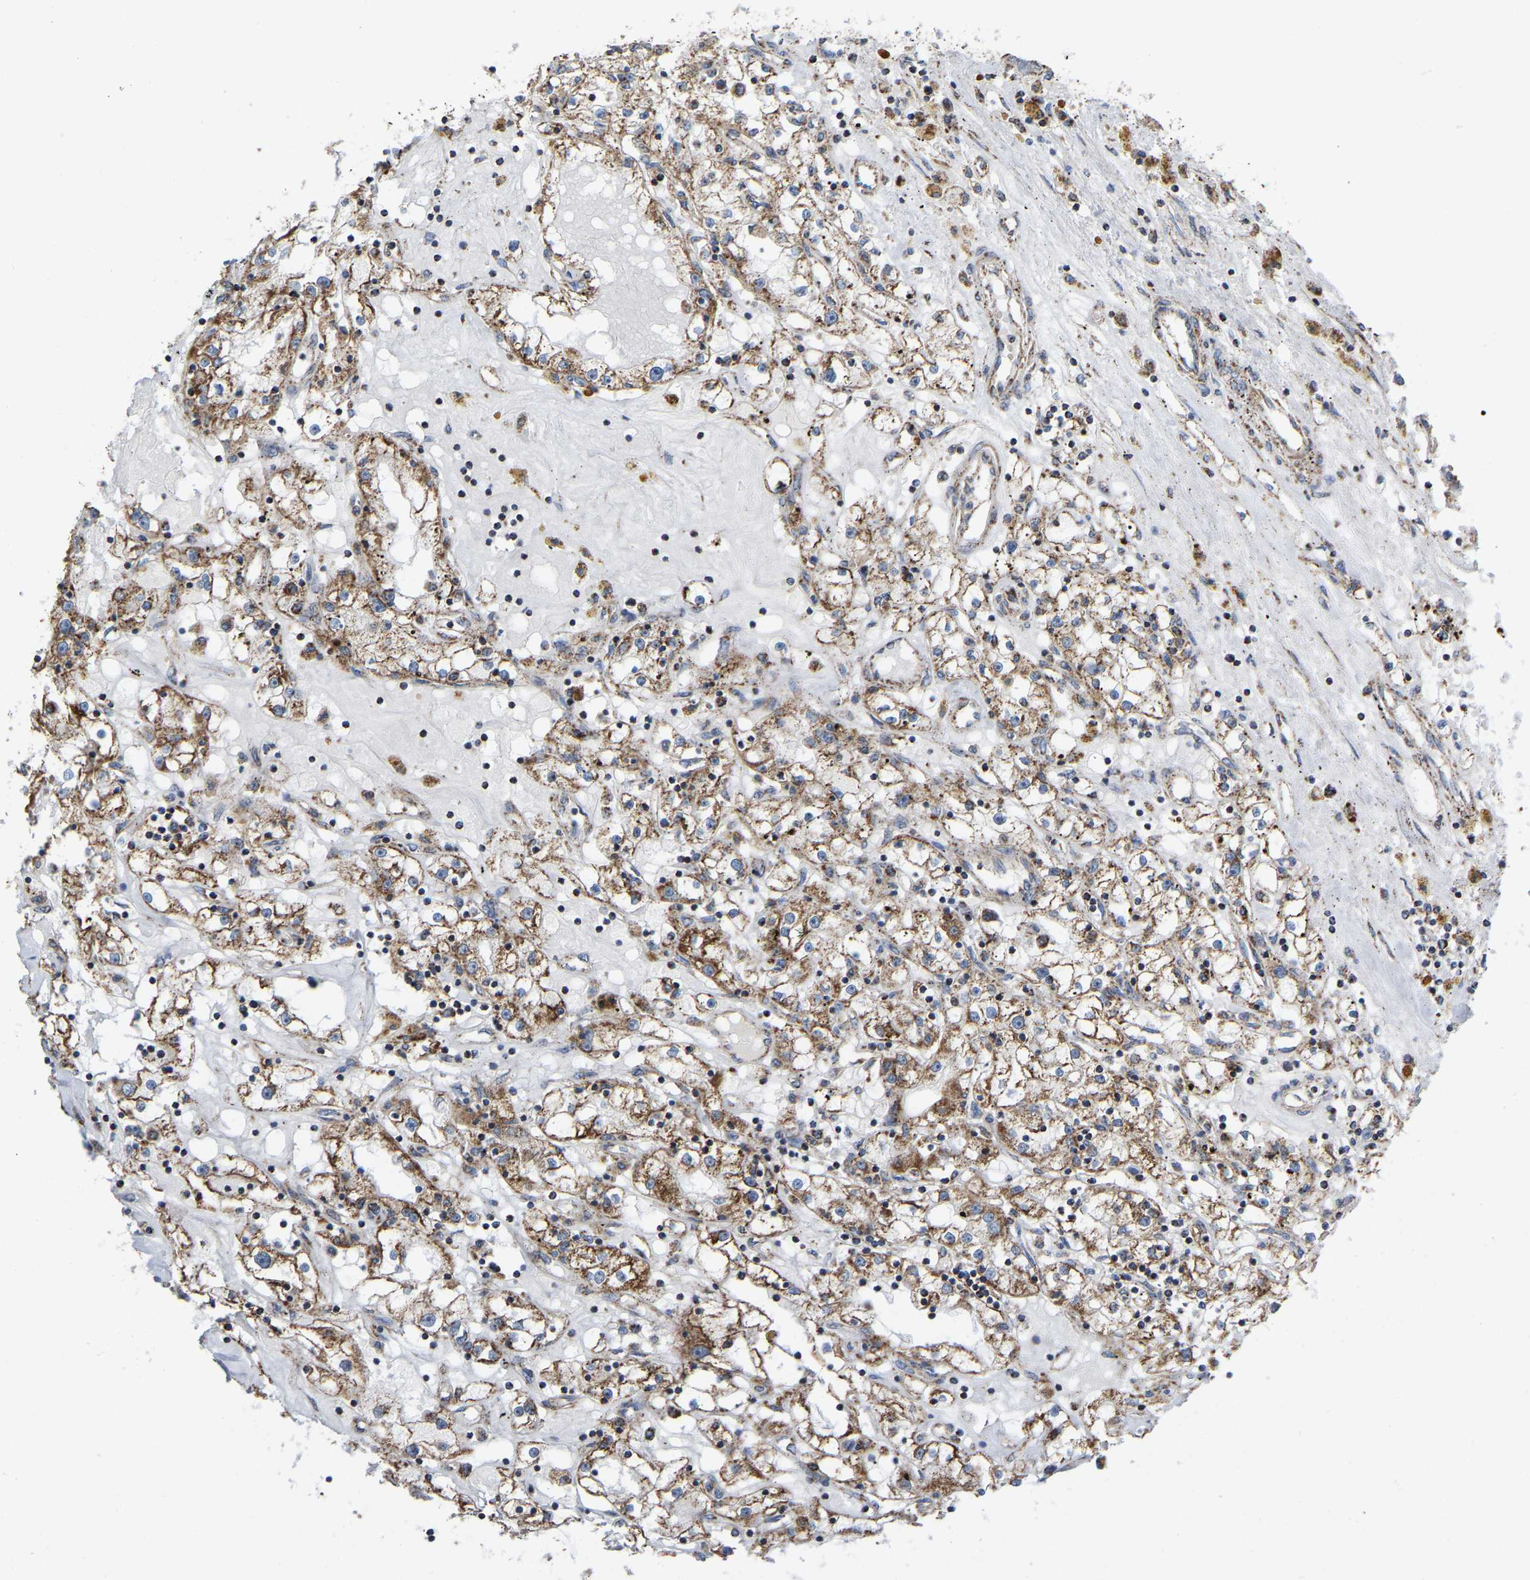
{"staining": {"intensity": "moderate", "quantity": ">75%", "location": "cytoplasmic/membranous"}, "tissue": "renal cancer", "cell_type": "Tumor cells", "image_type": "cancer", "snomed": [{"axis": "morphology", "description": "Adenocarcinoma, NOS"}, {"axis": "topography", "description": "Kidney"}], "caption": "Immunohistochemistry micrograph of neoplastic tissue: human adenocarcinoma (renal) stained using immunohistochemistry shows medium levels of moderate protein expression localized specifically in the cytoplasmic/membranous of tumor cells, appearing as a cytoplasmic/membranous brown color.", "gene": "CBLB", "patient": {"sex": "male", "age": 56}}